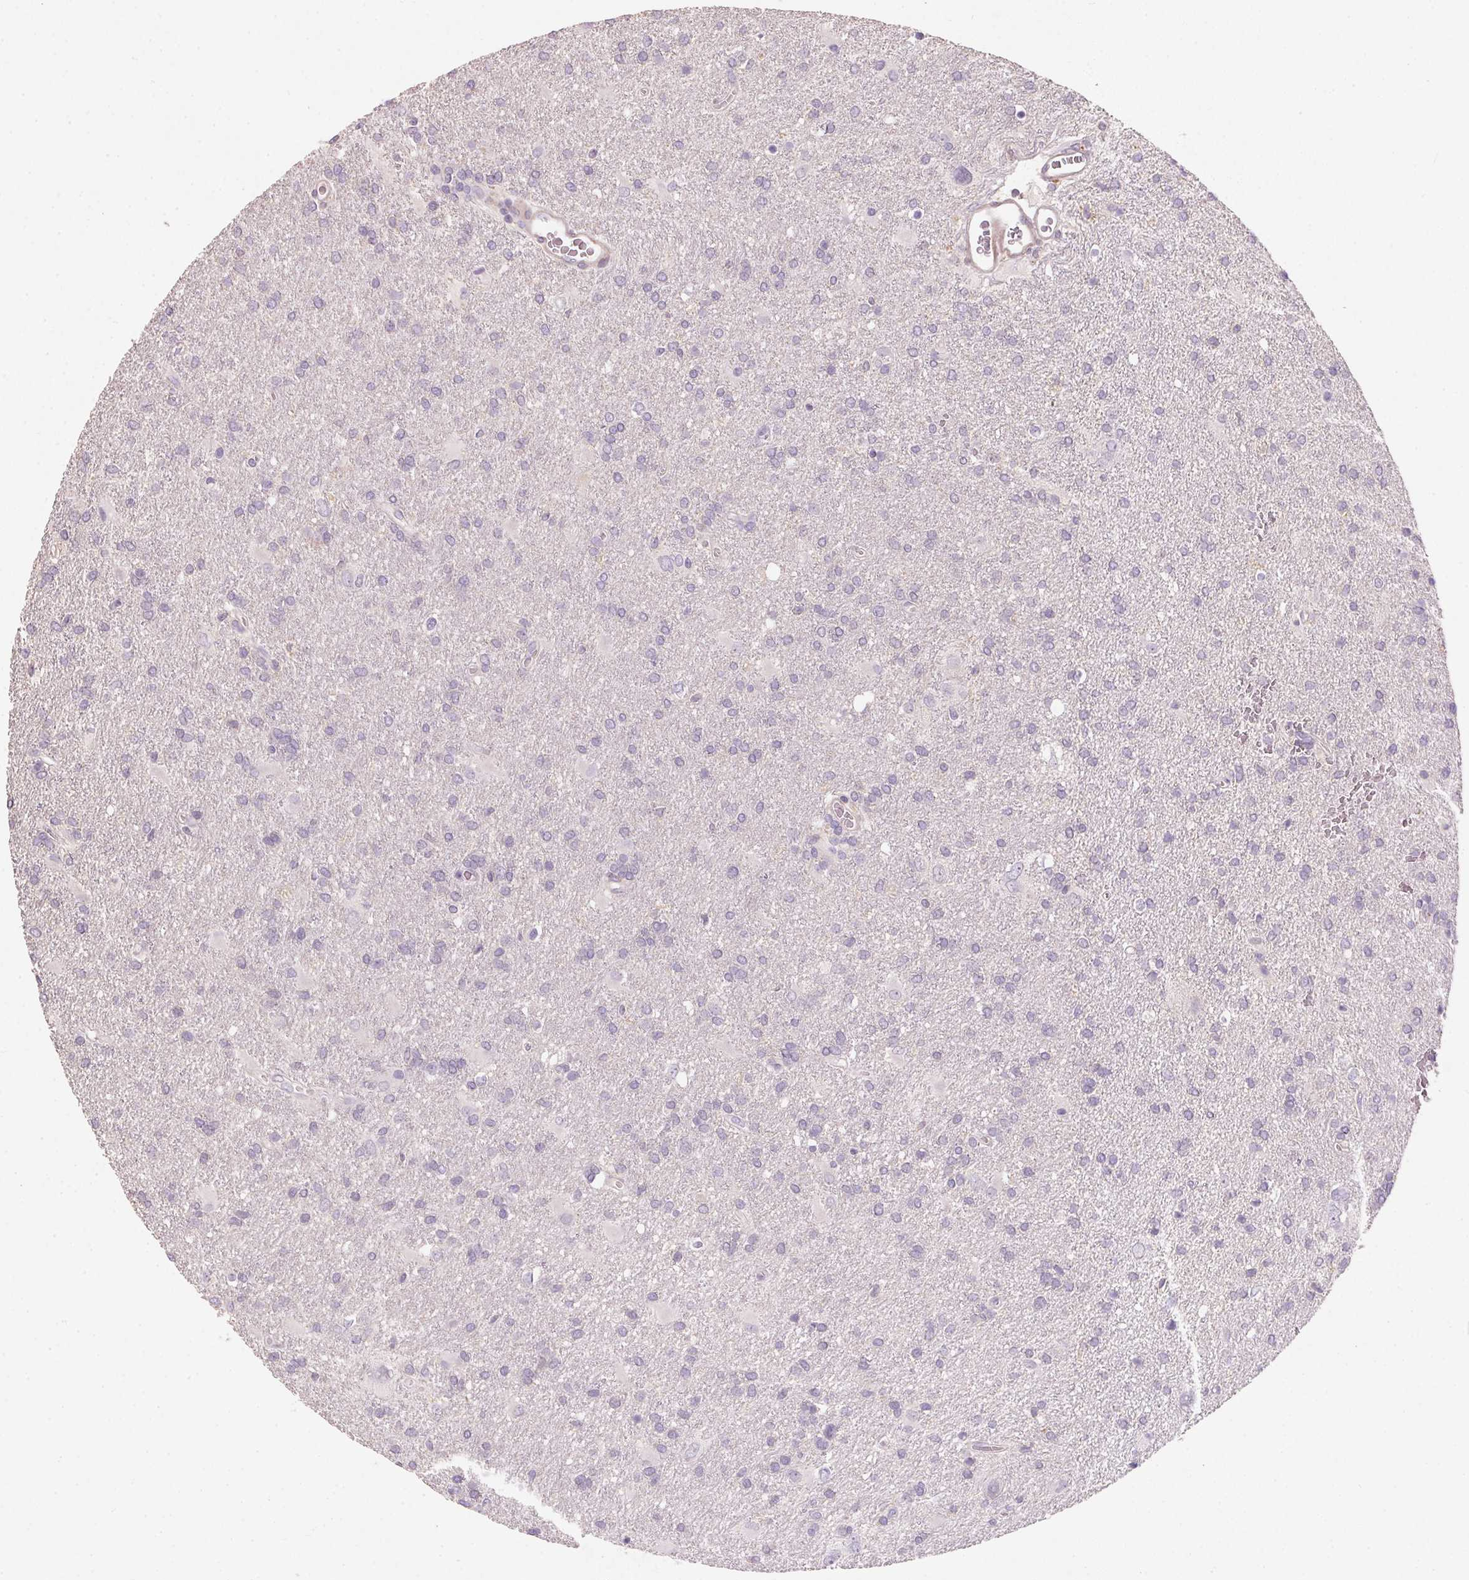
{"staining": {"intensity": "negative", "quantity": "none", "location": "none"}, "tissue": "glioma", "cell_type": "Tumor cells", "image_type": "cancer", "snomed": [{"axis": "morphology", "description": "Glioma, malignant, Low grade"}, {"axis": "topography", "description": "Brain"}], "caption": "A high-resolution image shows immunohistochemistry staining of malignant glioma (low-grade), which shows no significant staining in tumor cells. (Brightfield microscopy of DAB IHC at high magnification).", "gene": "KCNK15", "patient": {"sex": "male", "age": 66}}